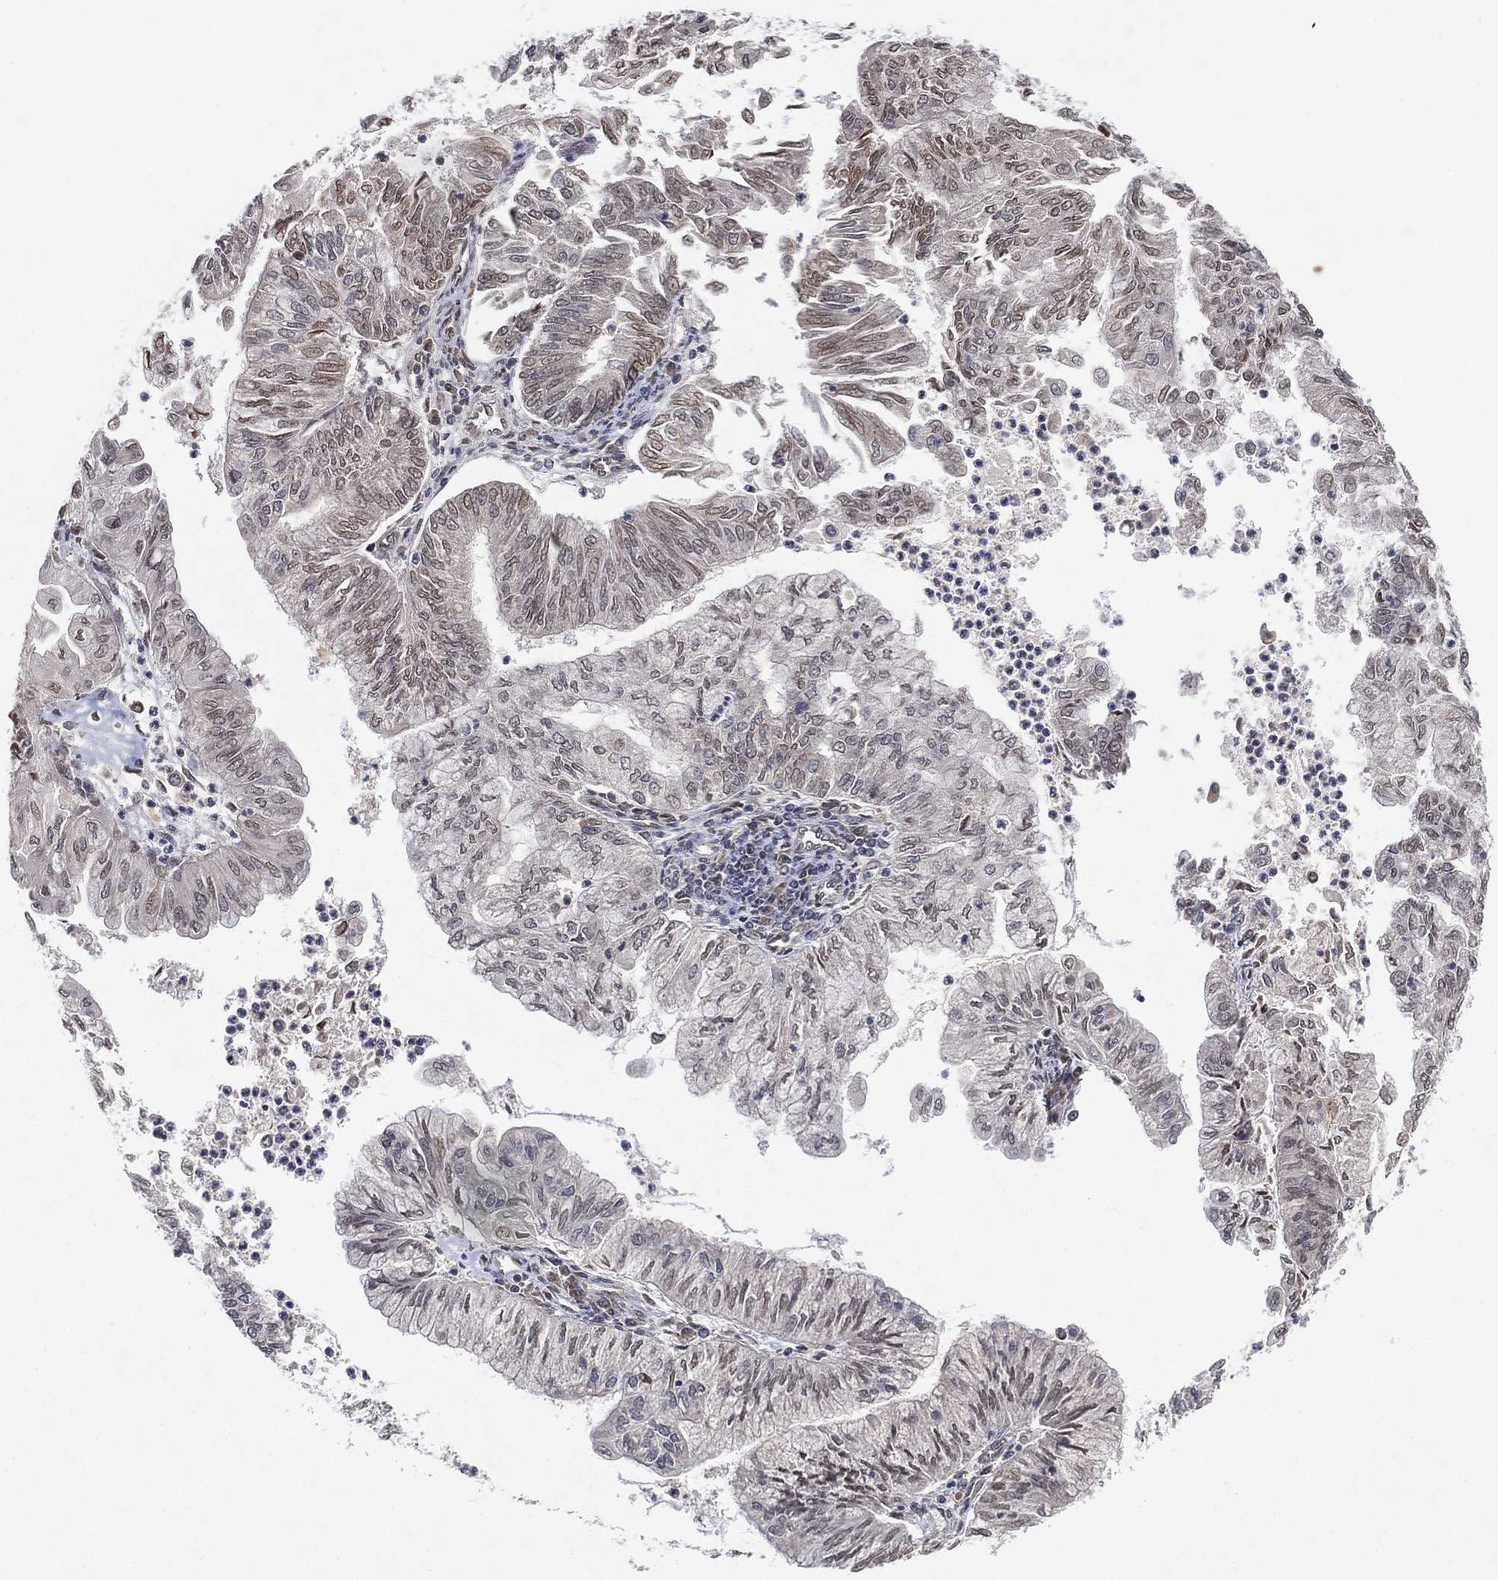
{"staining": {"intensity": "negative", "quantity": "none", "location": "none"}, "tissue": "endometrial cancer", "cell_type": "Tumor cells", "image_type": "cancer", "snomed": [{"axis": "morphology", "description": "Adenocarcinoma, NOS"}, {"axis": "topography", "description": "Endometrium"}], "caption": "This is an immunohistochemistry (IHC) photomicrograph of human adenocarcinoma (endometrial). There is no expression in tumor cells.", "gene": "UBA5", "patient": {"sex": "female", "age": 59}}